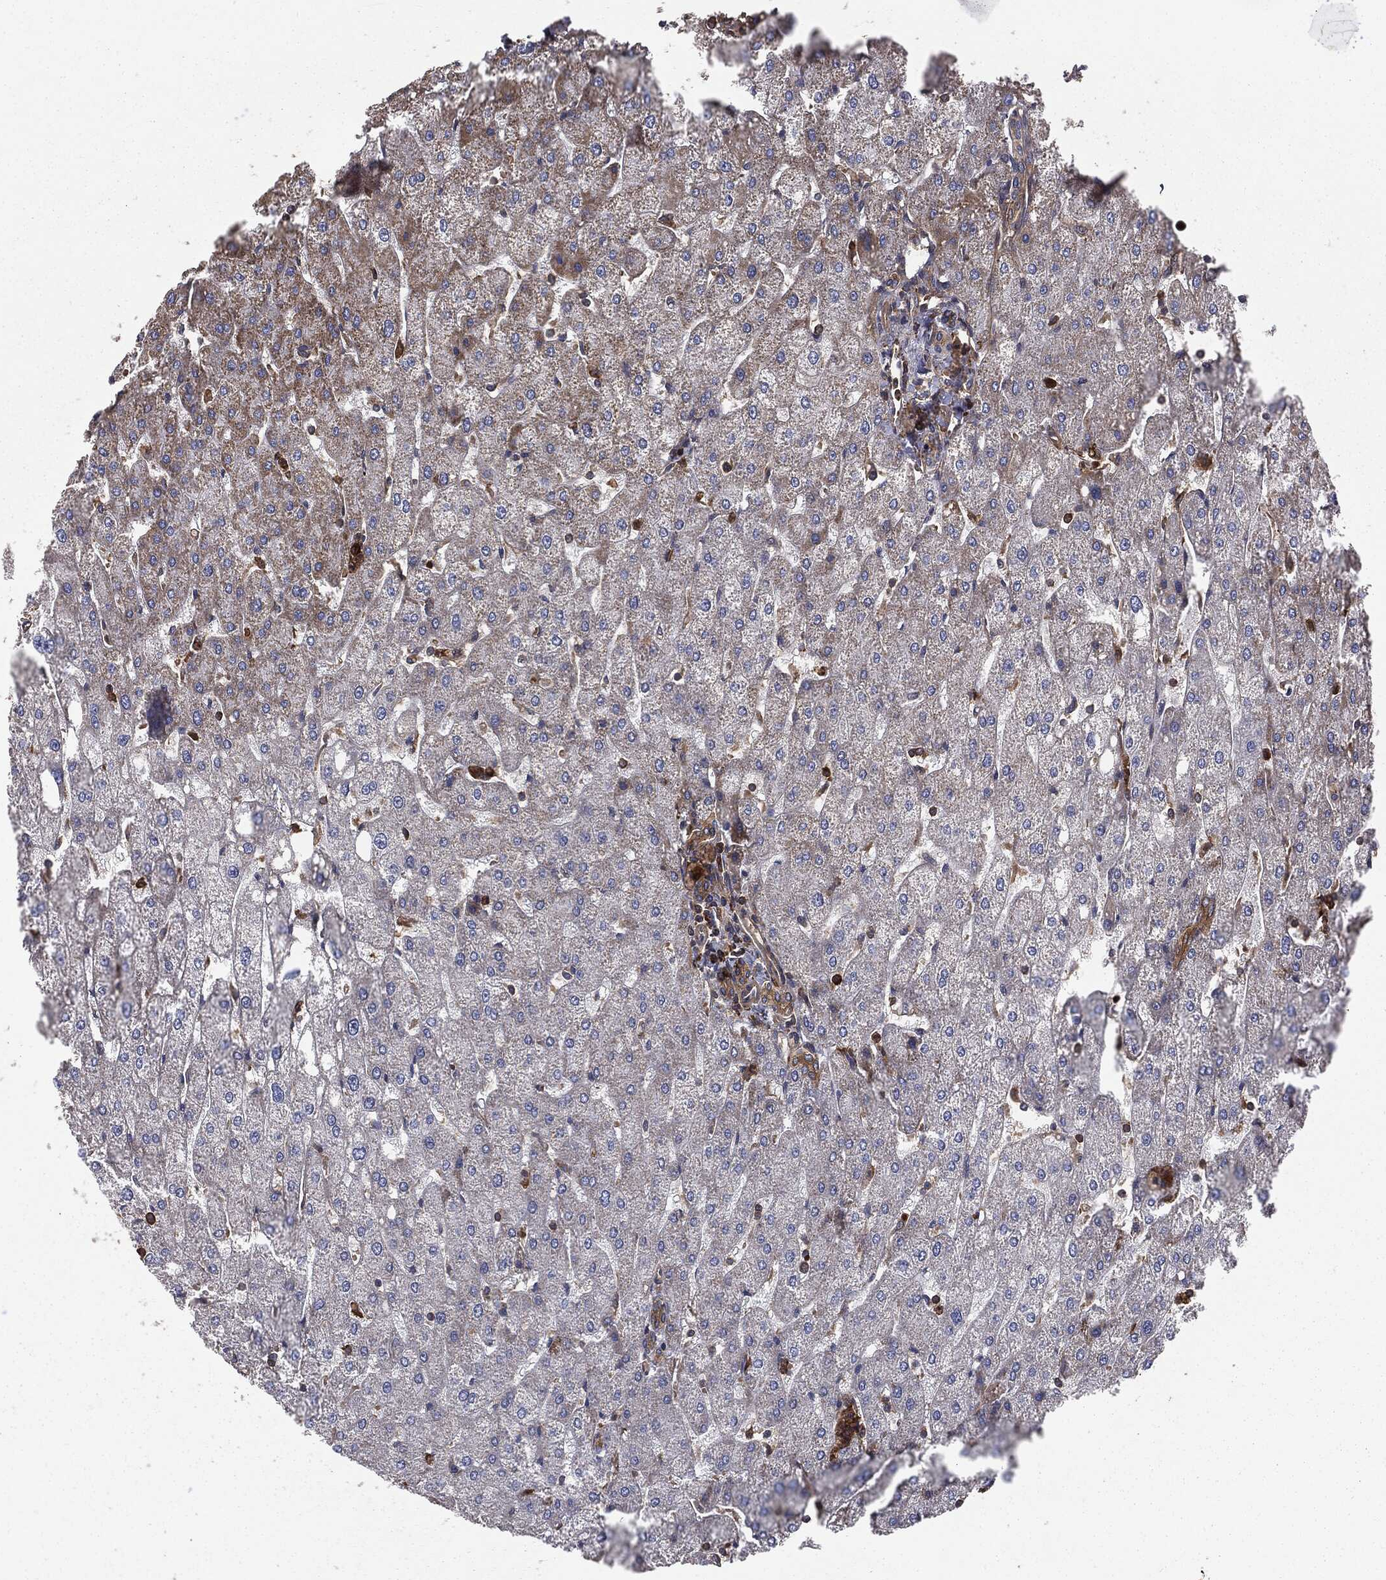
{"staining": {"intensity": "moderate", "quantity": ">75%", "location": "cytoplasmic/membranous"}, "tissue": "liver", "cell_type": "Cholangiocytes", "image_type": "normal", "snomed": [{"axis": "morphology", "description": "Normal tissue, NOS"}, {"axis": "topography", "description": "Liver"}], "caption": "Protein expression analysis of unremarkable liver demonstrates moderate cytoplasmic/membranous staining in approximately >75% of cholangiocytes.", "gene": "GNB5", "patient": {"sex": "male", "age": 67}}